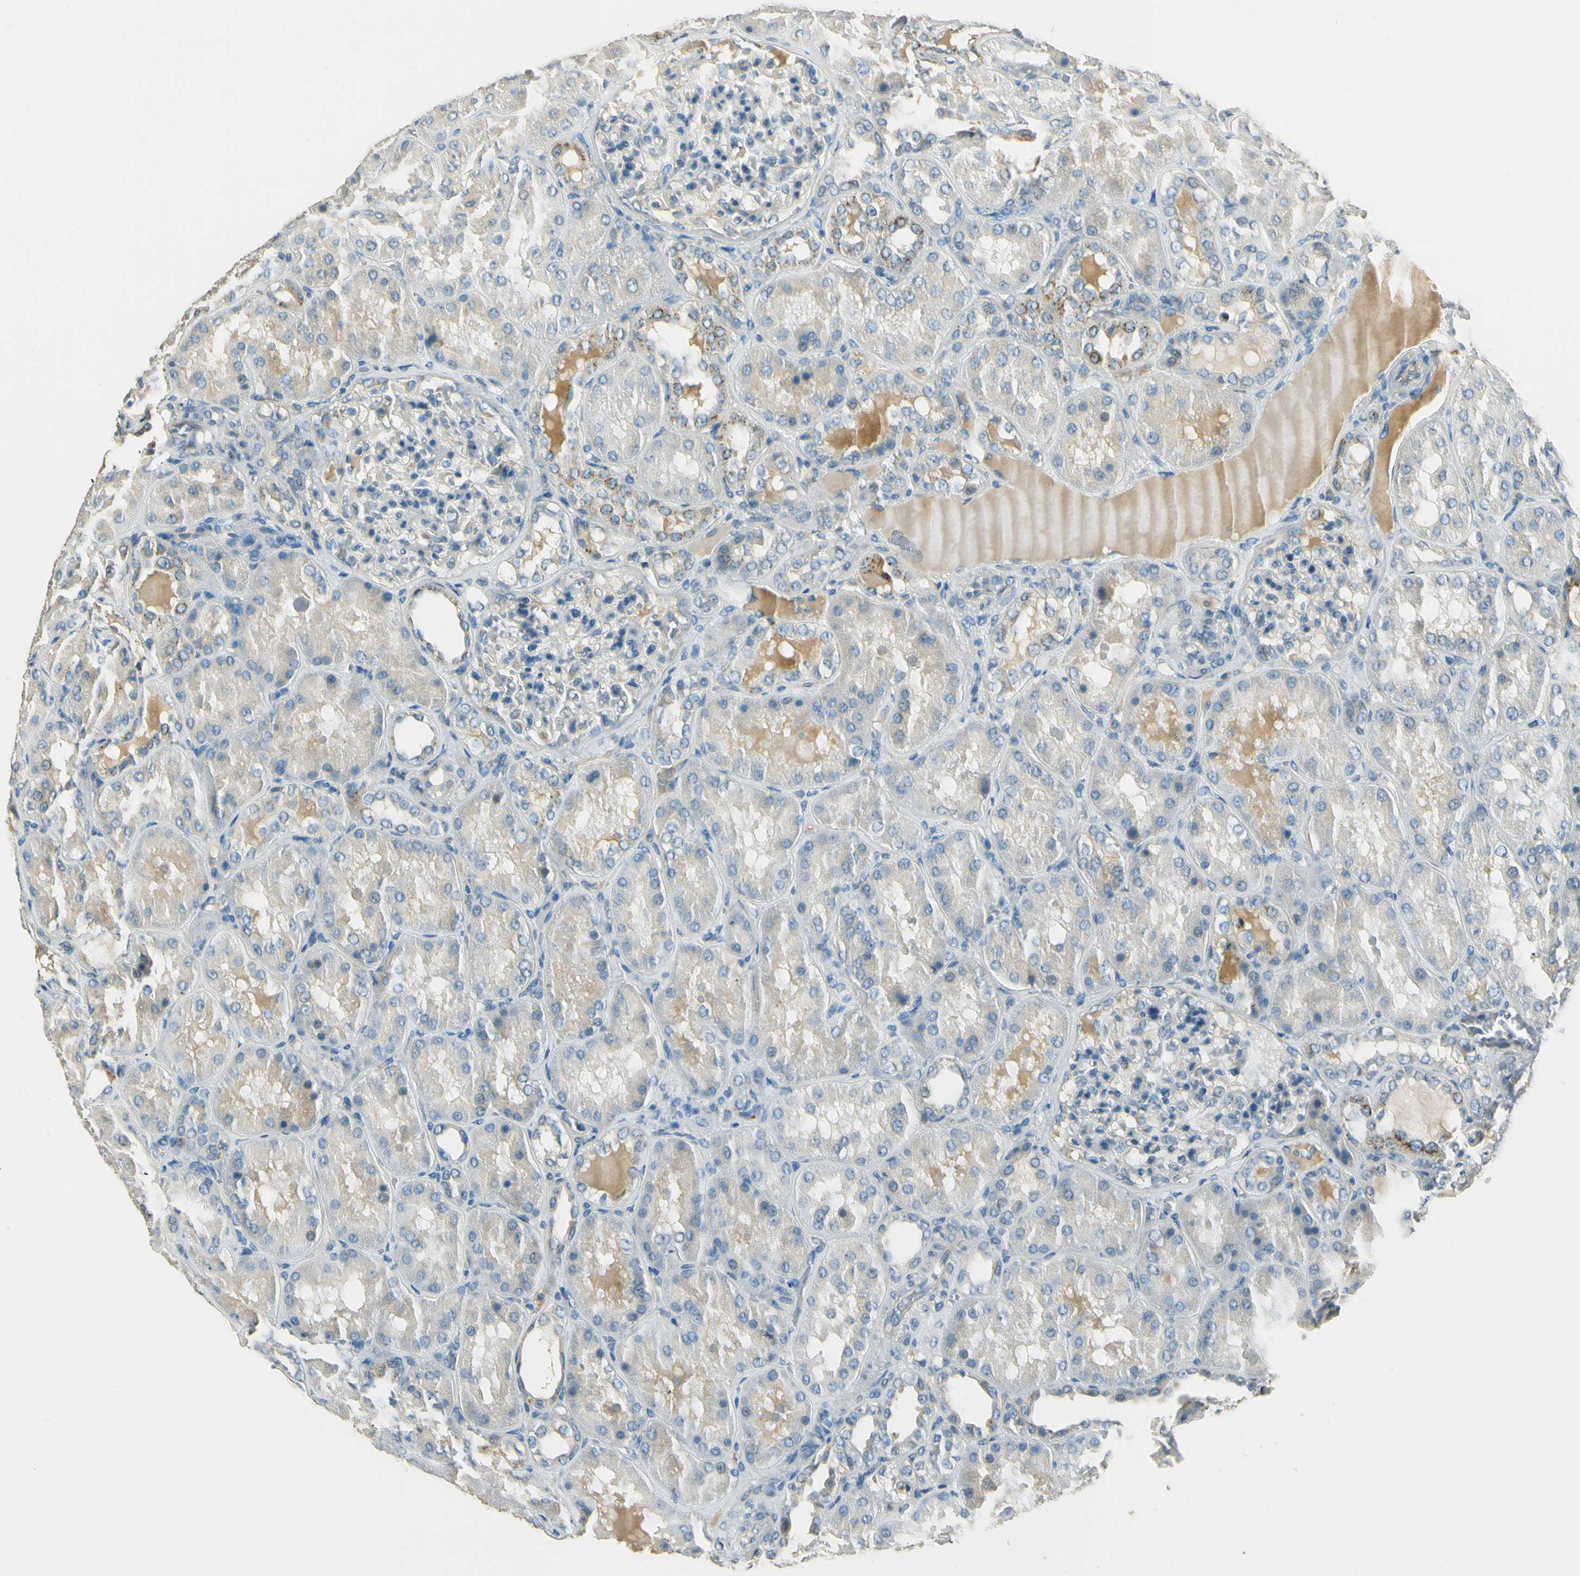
{"staining": {"intensity": "negative", "quantity": "none", "location": "none"}, "tissue": "kidney", "cell_type": "Cells in glomeruli", "image_type": "normal", "snomed": [{"axis": "morphology", "description": "Normal tissue, NOS"}, {"axis": "topography", "description": "Kidney"}], "caption": "This is a image of immunohistochemistry (IHC) staining of unremarkable kidney, which shows no staining in cells in glomeruli. (Stains: DAB IHC with hematoxylin counter stain, Microscopy: brightfield microscopy at high magnification).", "gene": "UXS1", "patient": {"sex": "female", "age": 56}}